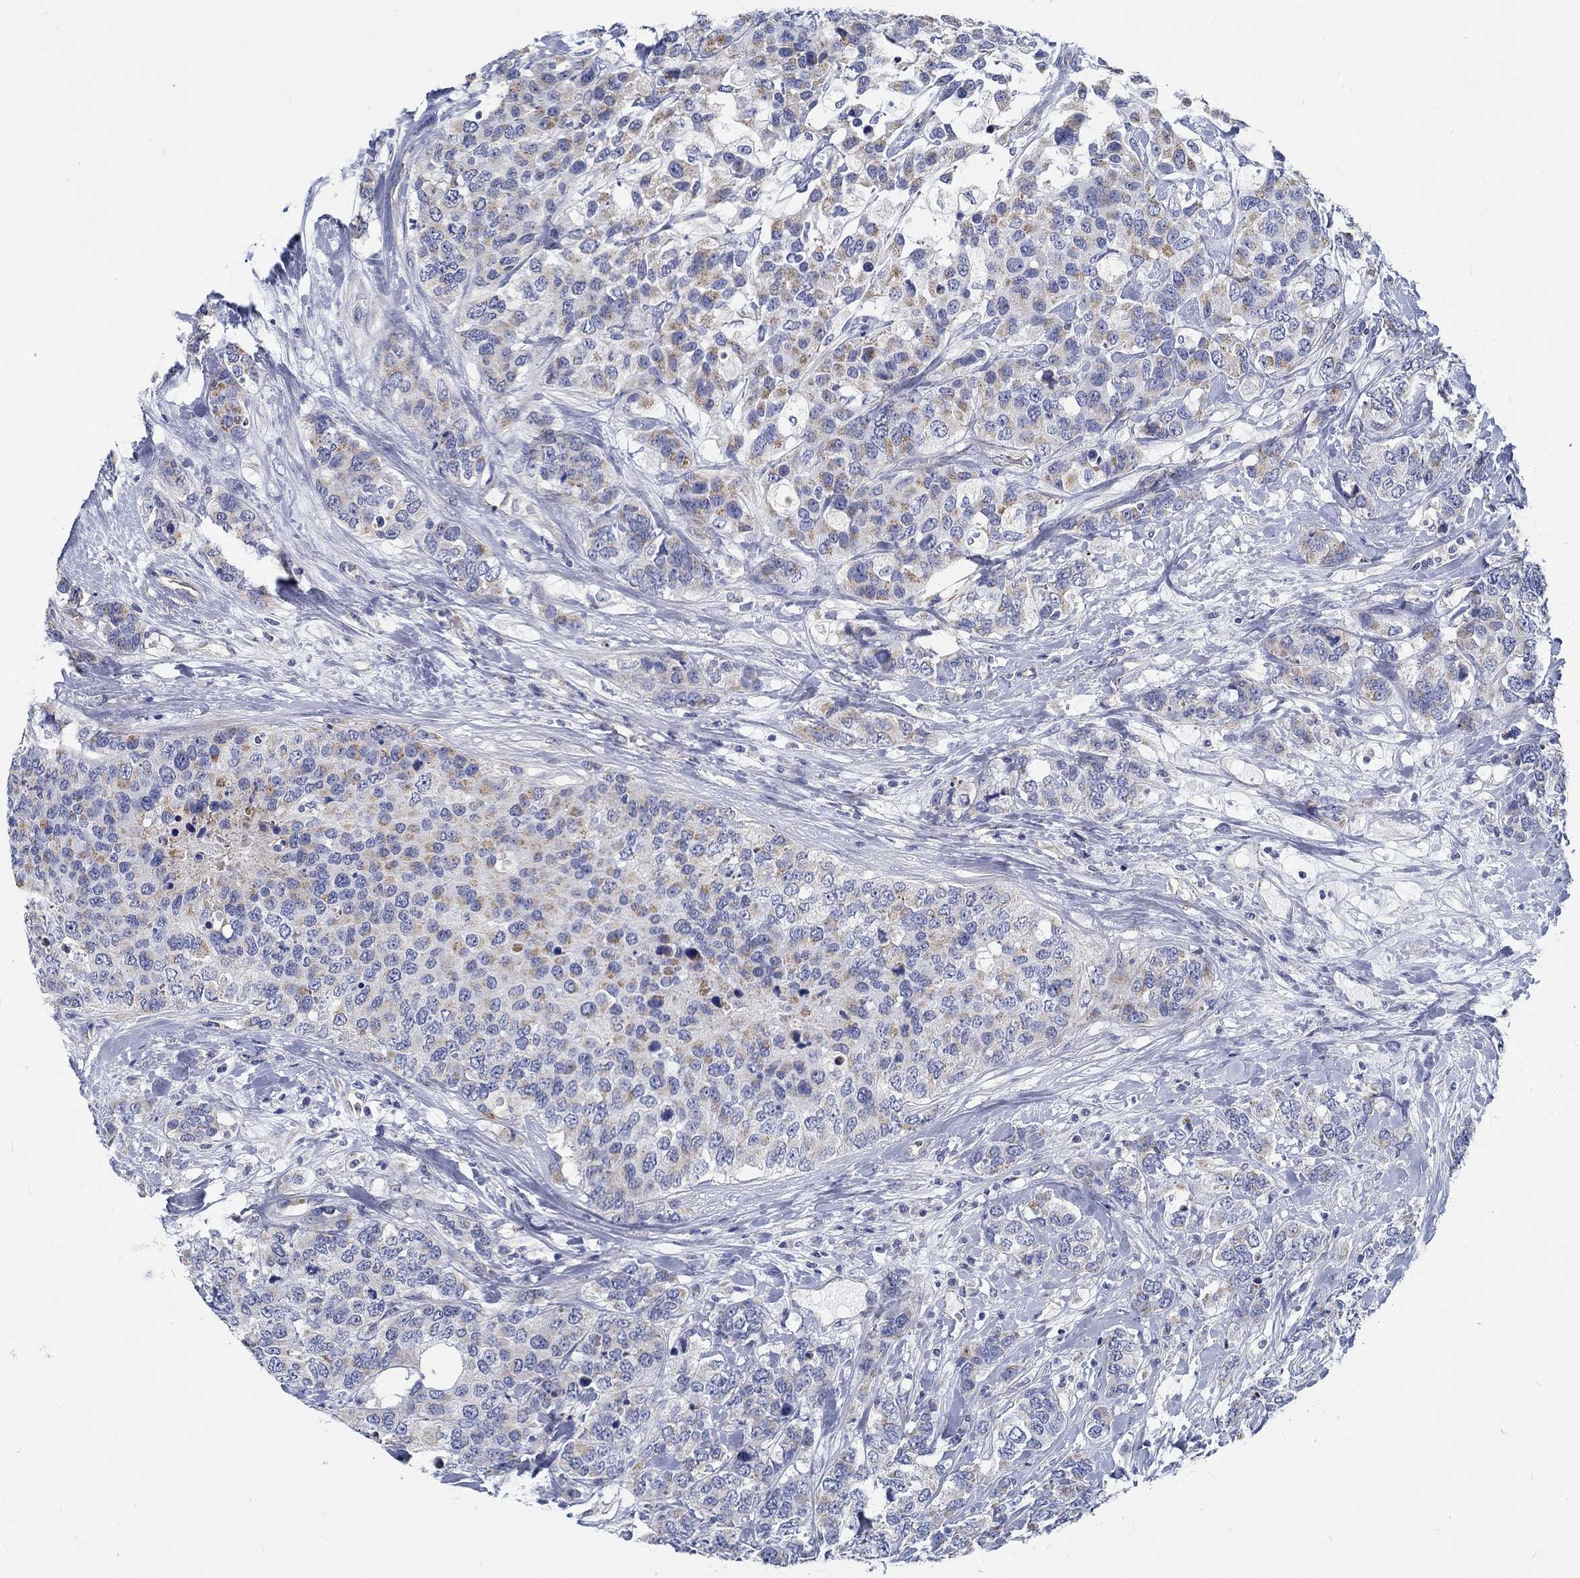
{"staining": {"intensity": "weak", "quantity": "25%-75%", "location": "cytoplasmic/membranous"}, "tissue": "breast cancer", "cell_type": "Tumor cells", "image_type": "cancer", "snomed": [{"axis": "morphology", "description": "Lobular carcinoma"}, {"axis": "topography", "description": "Breast"}], "caption": "Immunohistochemistry (IHC) (DAB) staining of lobular carcinoma (breast) reveals weak cytoplasmic/membranous protein positivity in about 25%-75% of tumor cells.", "gene": "MYBPC1", "patient": {"sex": "female", "age": 59}}